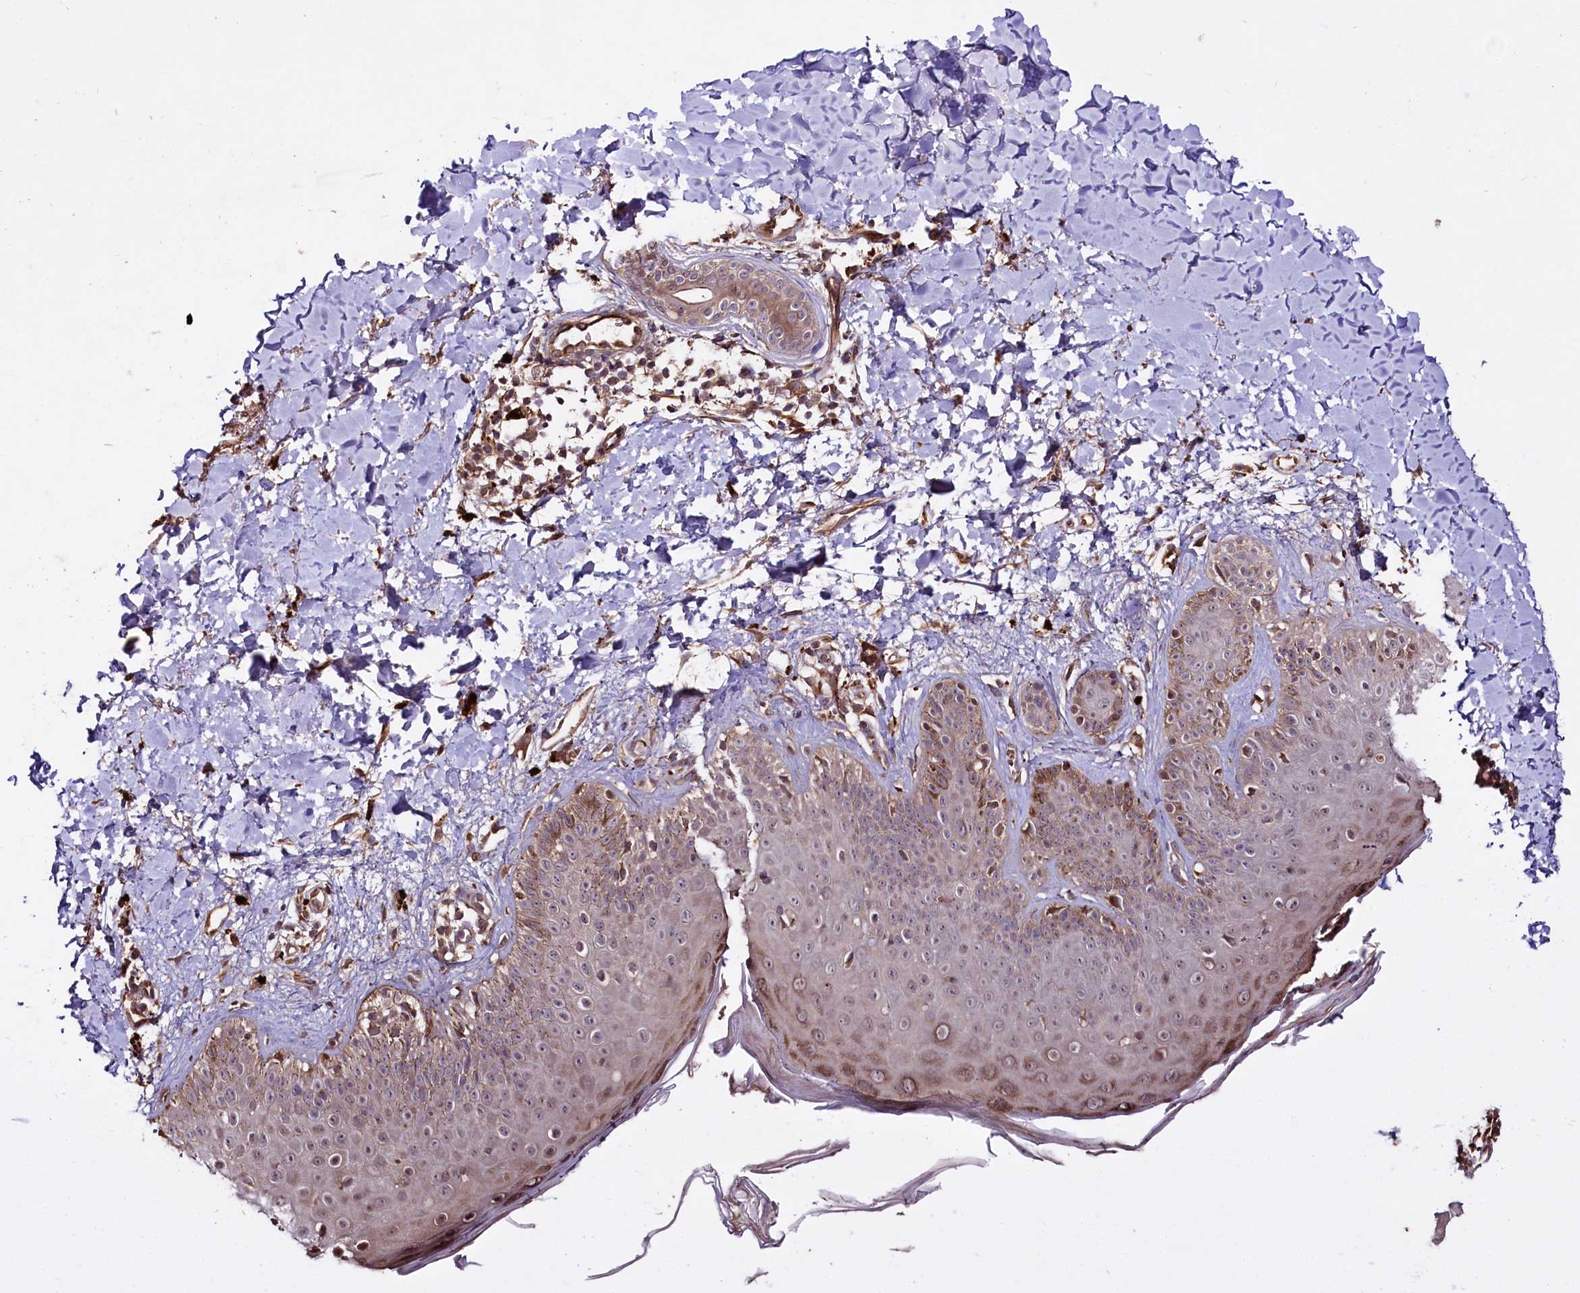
{"staining": {"intensity": "strong", "quantity": "25%-75%", "location": "cytoplasmic/membranous,nuclear"}, "tissue": "skin", "cell_type": "Fibroblasts", "image_type": "normal", "snomed": [{"axis": "morphology", "description": "Normal tissue, NOS"}, {"axis": "topography", "description": "Skin"}], "caption": "This is a micrograph of immunohistochemistry (IHC) staining of unremarkable skin, which shows strong positivity in the cytoplasmic/membranous,nuclear of fibroblasts.", "gene": "TNPO3", "patient": {"sex": "male", "age": 52}}